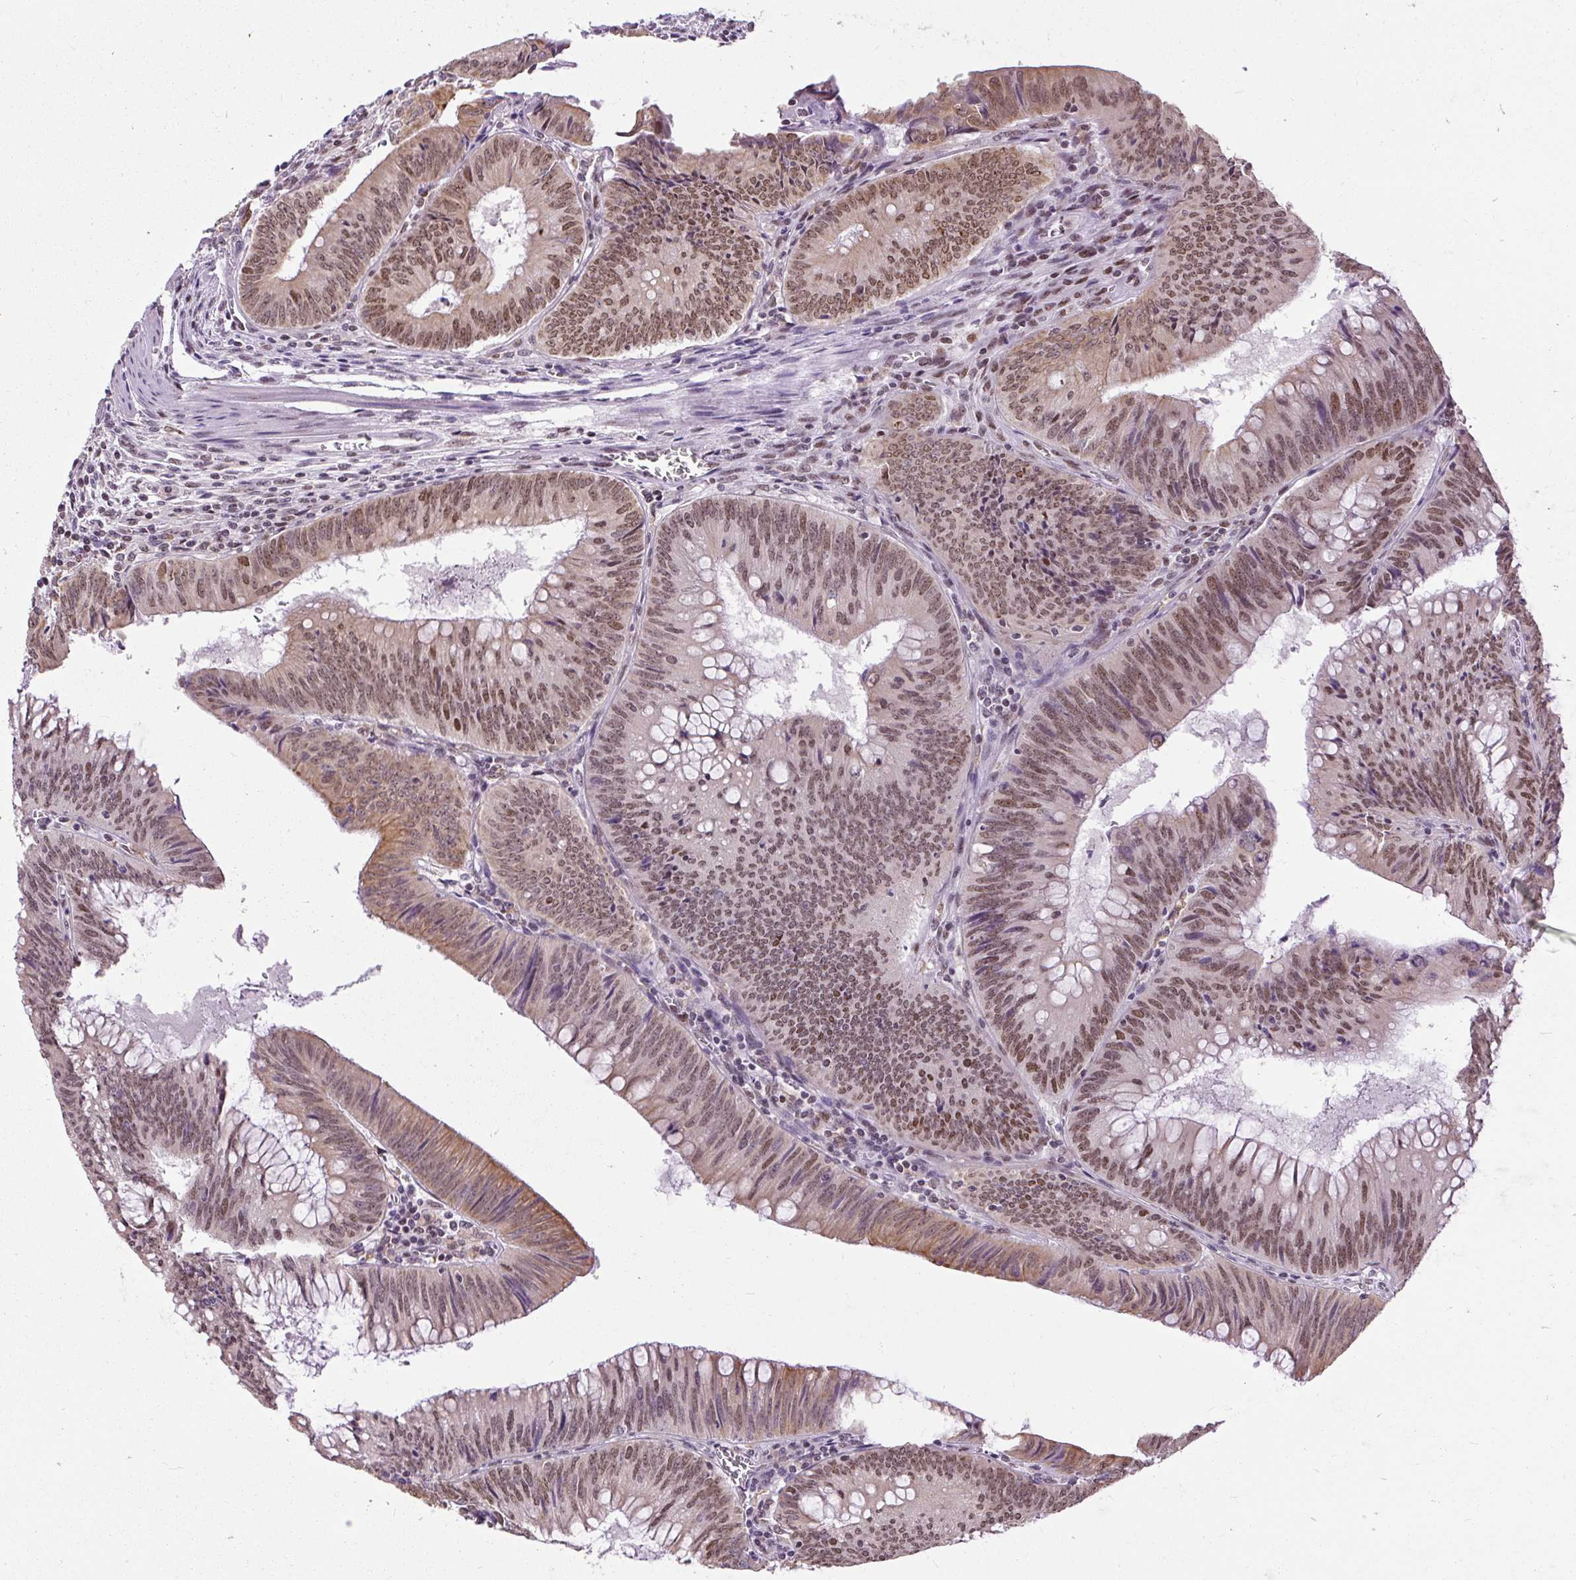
{"staining": {"intensity": "moderate", "quantity": ">75%", "location": "cytoplasmic/membranous,nuclear"}, "tissue": "colorectal cancer", "cell_type": "Tumor cells", "image_type": "cancer", "snomed": [{"axis": "morphology", "description": "Adenocarcinoma, NOS"}, {"axis": "topography", "description": "Rectum"}], "caption": "An immunohistochemistry (IHC) image of neoplastic tissue is shown. Protein staining in brown shows moderate cytoplasmic/membranous and nuclear positivity in adenocarcinoma (colorectal) within tumor cells. The staining is performed using DAB (3,3'-diaminobenzidine) brown chromogen to label protein expression. The nuclei are counter-stained blue using hematoxylin.", "gene": "ZNF672", "patient": {"sex": "female", "age": 72}}